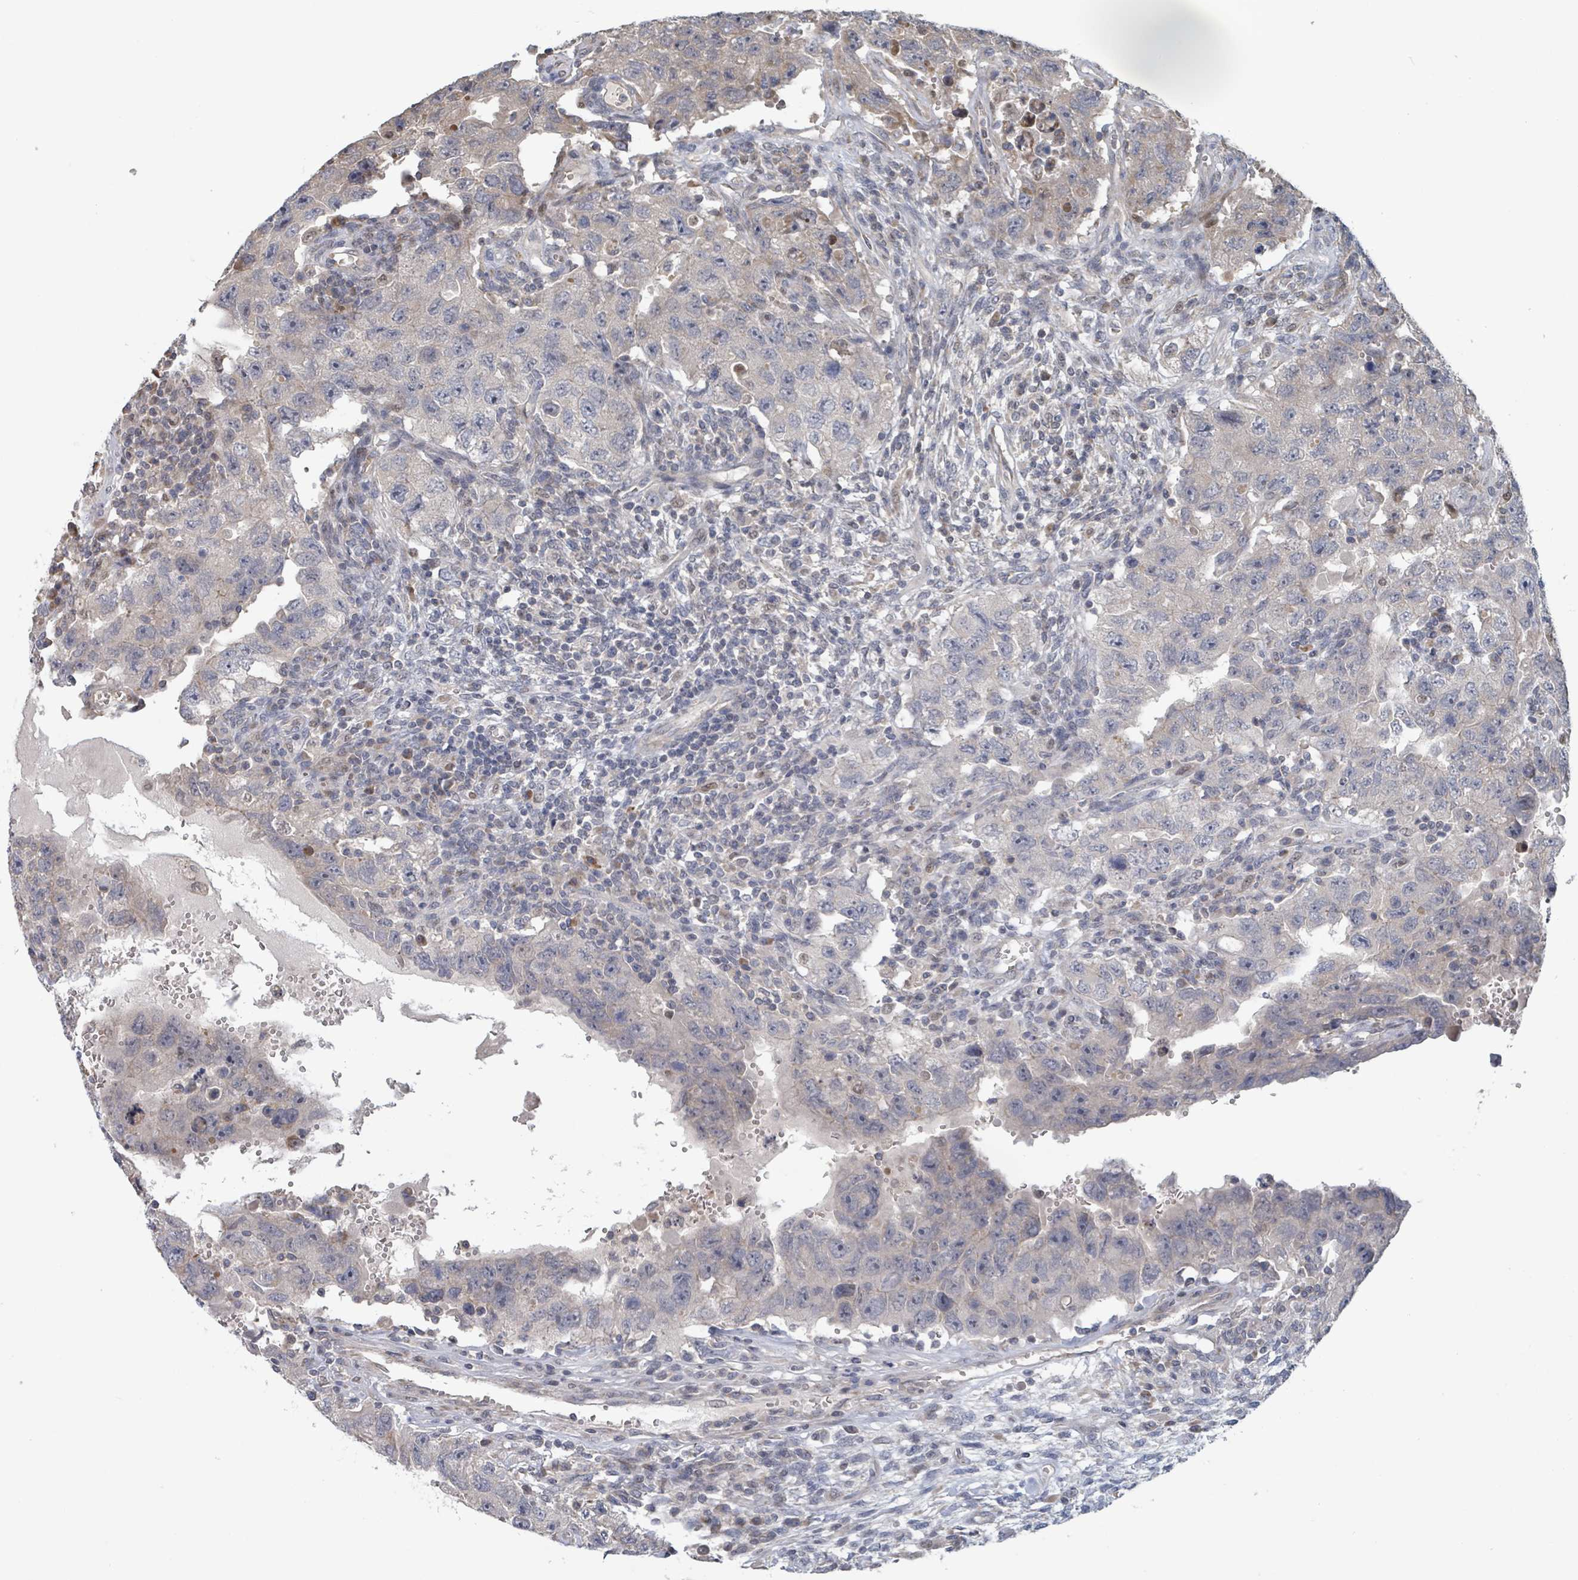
{"staining": {"intensity": "weak", "quantity": "<25%", "location": "cytoplasmic/membranous"}, "tissue": "testis cancer", "cell_type": "Tumor cells", "image_type": "cancer", "snomed": [{"axis": "morphology", "description": "Carcinoma, Embryonal, NOS"}, {"axis": "topography", "description": "Testis"}], "caption": "This is a micrograph of immunohistochemistry staining of embryonal carcinoma (testis), which shows no staining in tumor cells. (DAB immunohistochemistry with hematoxylin counter stain).", "gene": "HIVEP1", "patient": {"sex": "male", "age": 26}}